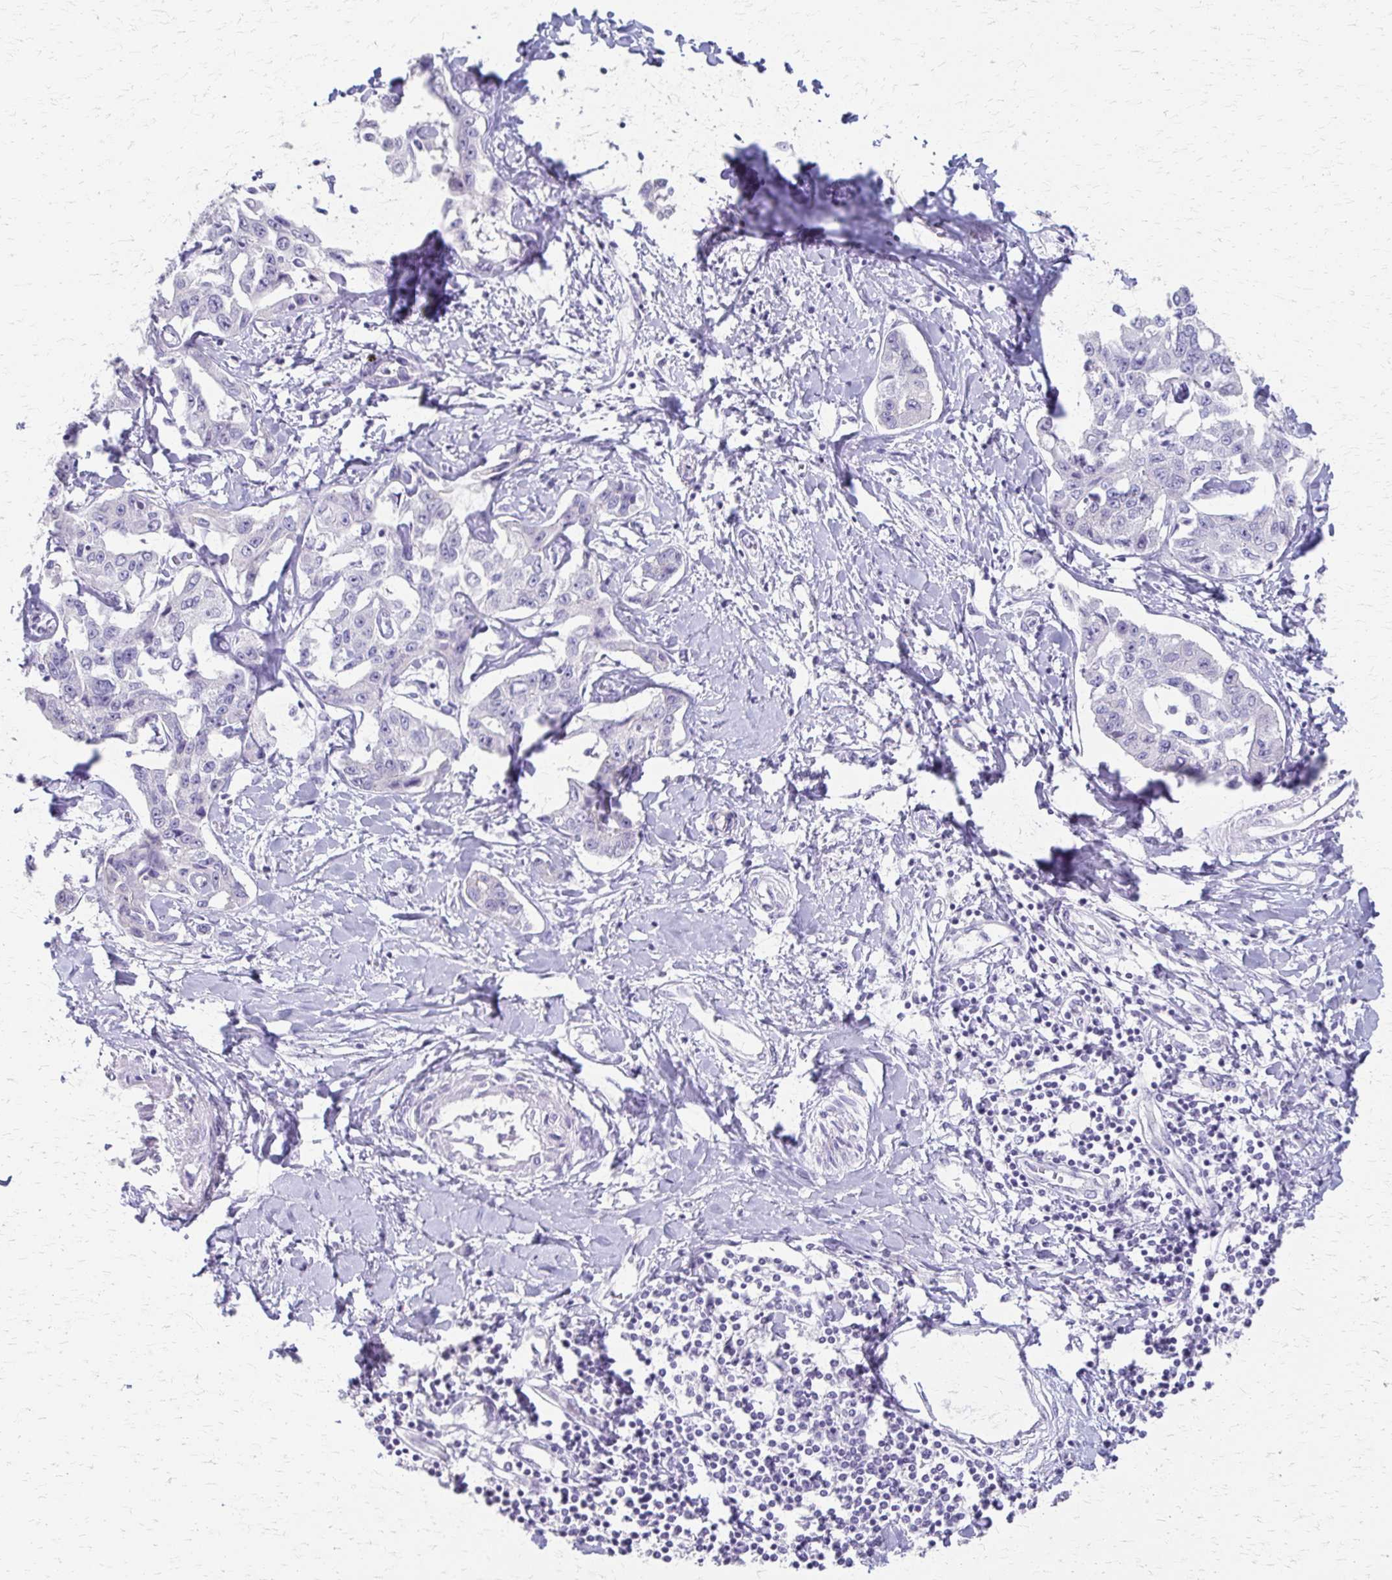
{"staining": {"intensity": "negative", "quantity": "none", "location": "none"}, "tissue": "liver cancer", "cell_type": "Tumor cells", "image_type": "cancer", "snomed": [{"axis": "morphology", "description": "Cholangiocarcinoma"}, {"axis": "topography", "description": "Liver"}], "caption": "A histopathology image of human liver cholangiocarcinoma is negative for staining in tumor cells.", "gene": "CYB5A", "patient": {"sex": "male", "age": 59}}